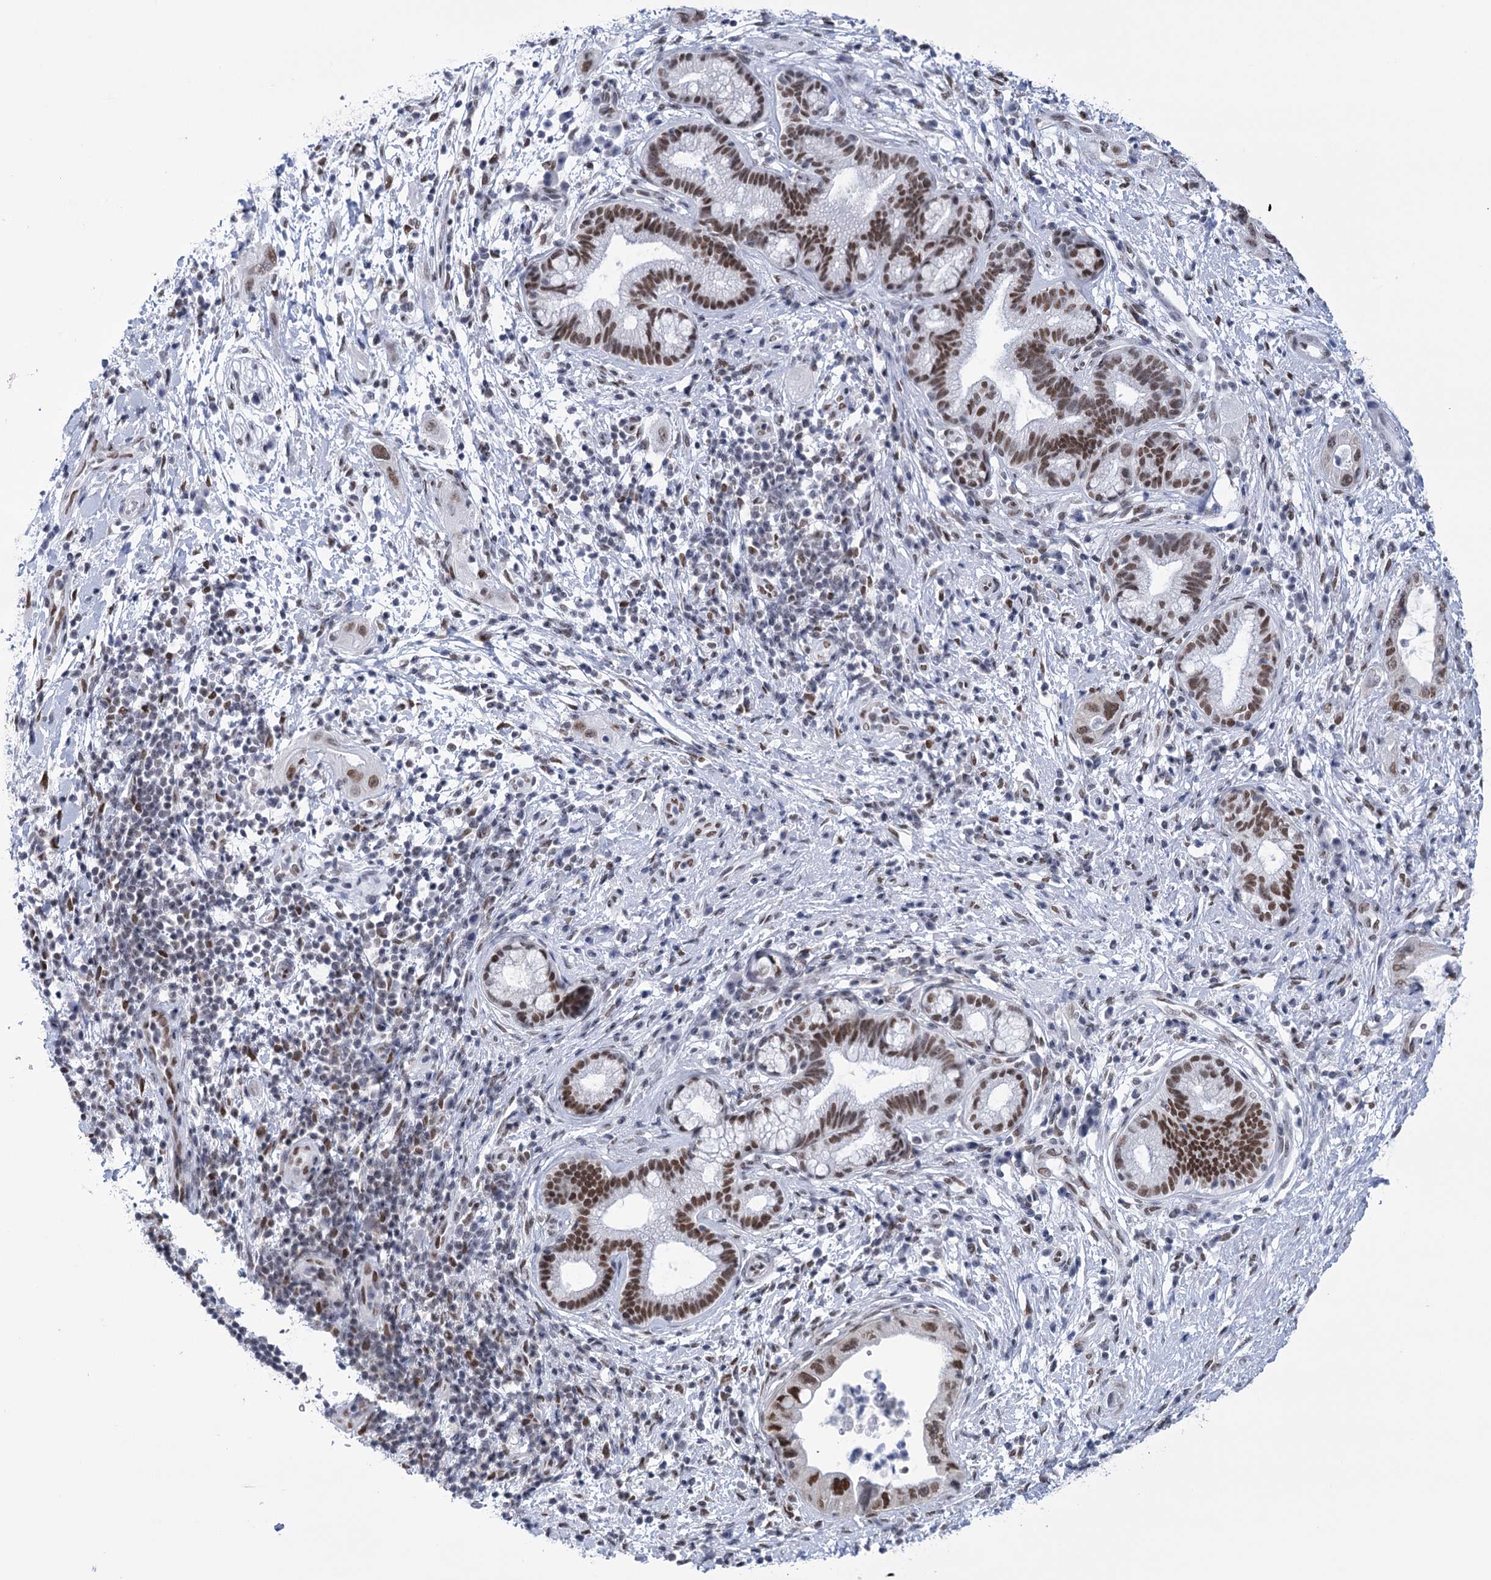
{"staining": {"intensity": "moderate", "quantity": ">75%", "location": "nuclear"}, "tissue": "pancreatic cancer", "cell_type": "Tumor cells", "image_type": "cancer", "snomed": [{"axis": "morphology", "description": "Adenocarcinoma, NOS"}, {"axis": "topography", "description": "Pancreas"}], "caption": "Approximately >75% of tumor cells in human pancreatic cancer reveal moderate nuclear protein expression as visualized by brown immunohistochemical staining.", "gene": "HNRNPA0", "patient": {"sex": "female", "age": 73}}